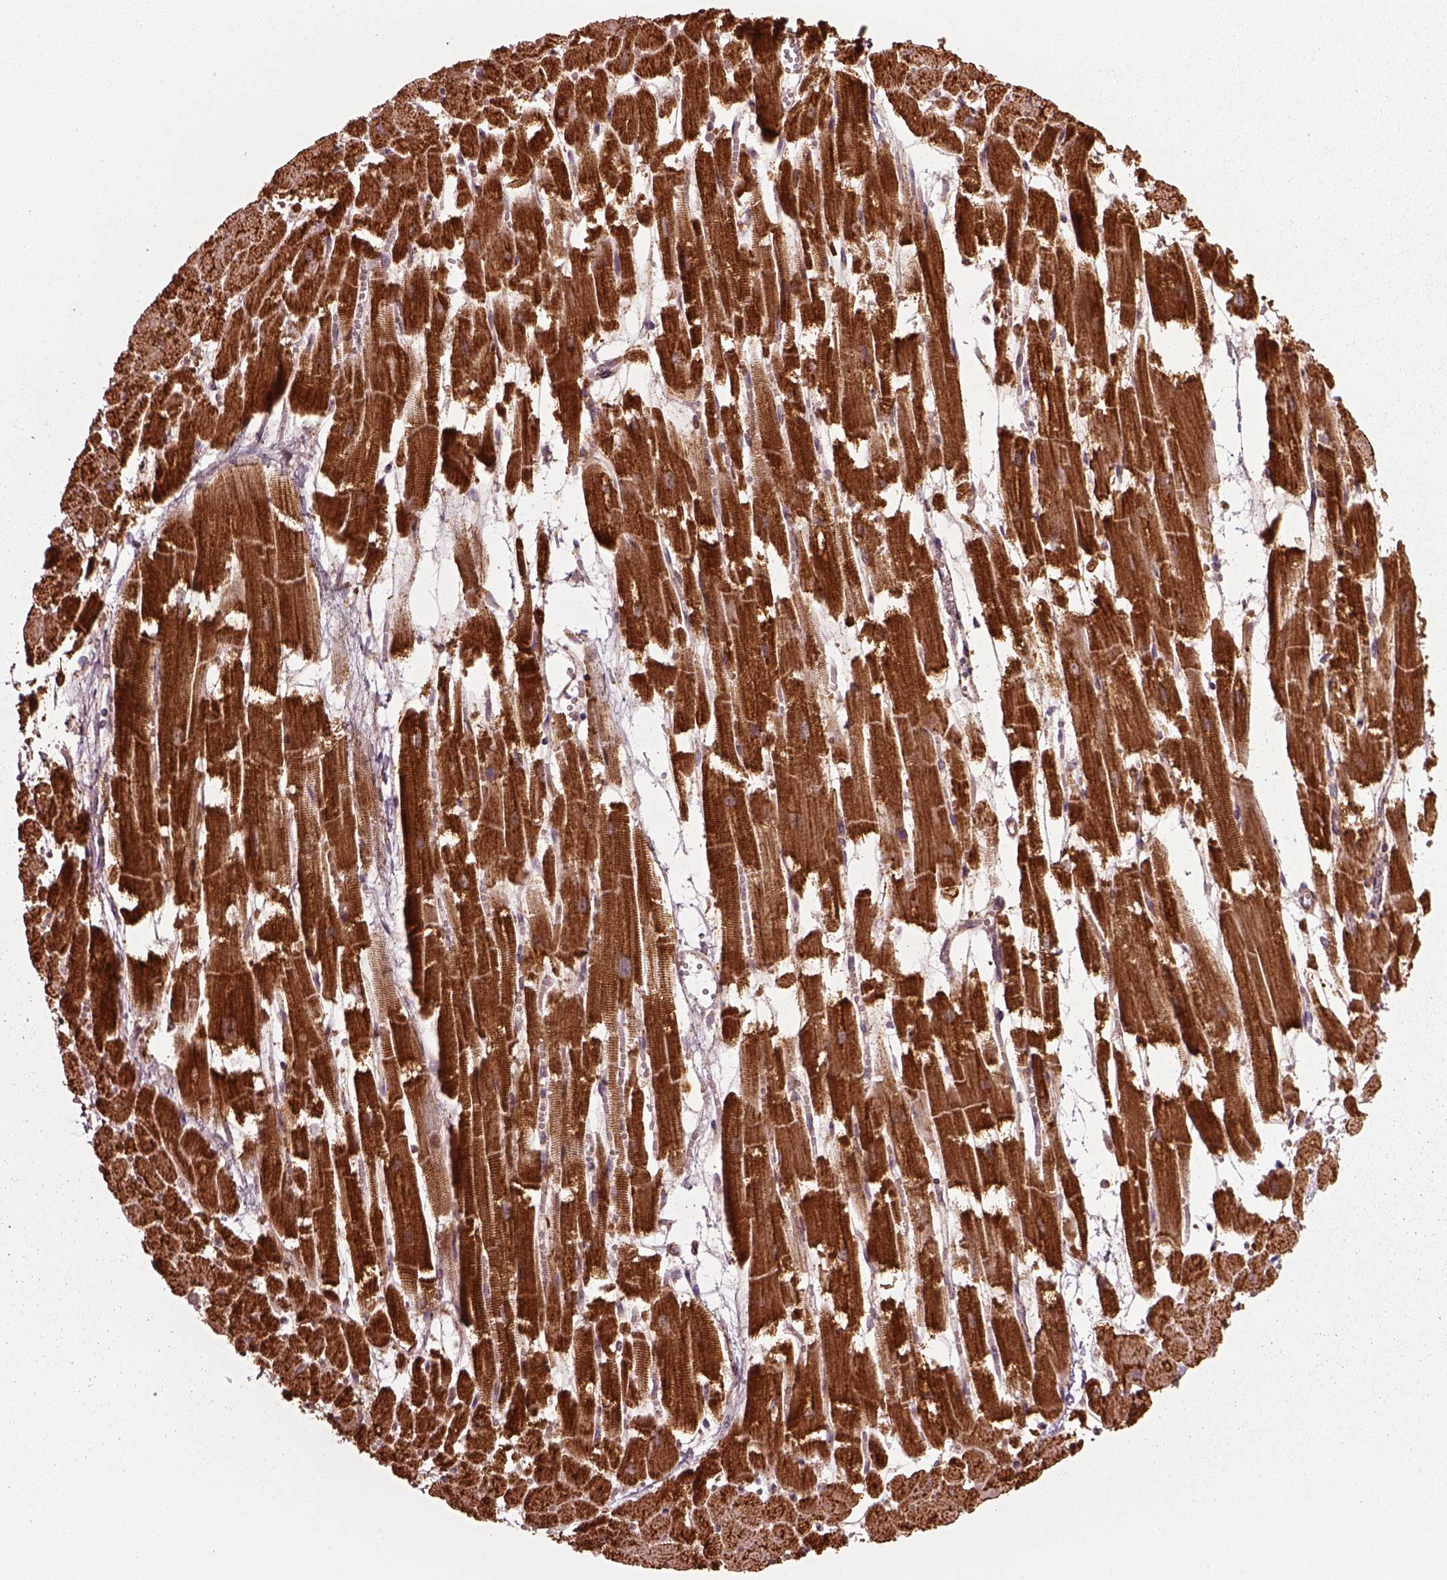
{"staining": {"intensity": "strong", "quantity": ">75%", "location": "cytoplasmic/membranous"}, "tissue": "heart muscle", "cell_type": "Cardiomyocytes", "image_type": "normal", "snomed": [{"axis": "morphology", "description": "Normal tissue, NOS"}, {"axis": "topography", "description": "Heart"}], "caption": "Cardiomyocytes display high levels of strong cytoplasmic/membranous staining in approximately >75% of cells in unremarkable human heart muscle. The staining was performed using DAB (3,3'-diaminobenzidine), with brown indicating positive protein expression. Nuclei are stained blue with hematoxylin.", "gene": "SEL1L3", "patient": {"sex": "female", "age": 52}}